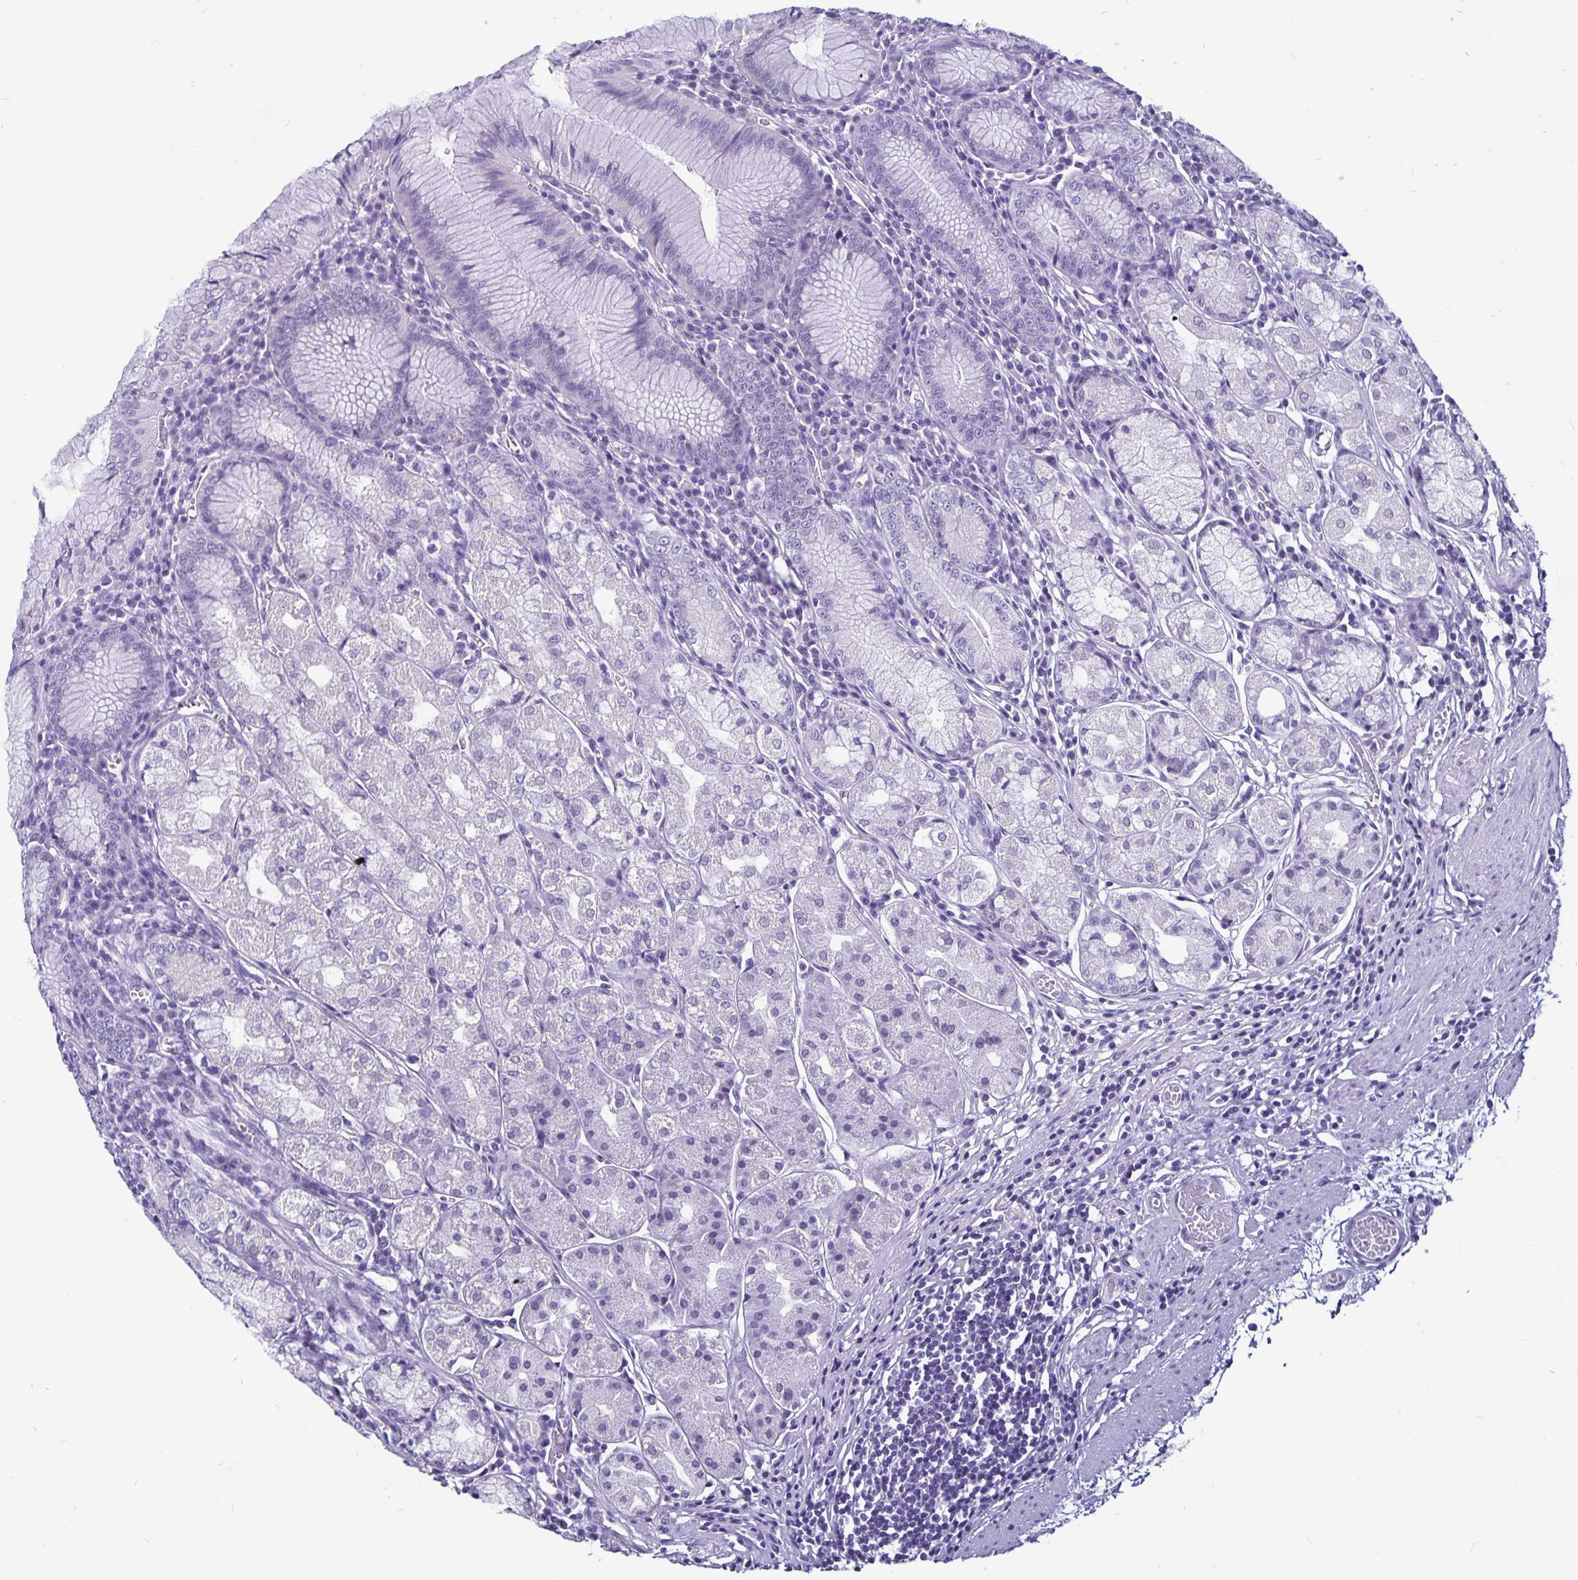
{"staining": {"intensity": "negative", "quantity": "none", "location": "none"}, "tissue": "stomach", "cell_type": "Glandular cells", "image_type": "normal", "snomed": [{"axis": "morphology", "description": "Normal tissue, NOS"}, {"axis": "topography", "description": "Stomach"}], "caption": "DAB (3,3'-diaminobenzidine) immunohistochemical staining of normal human stomach exhibits no significant positivity in glandular cells. (DAB (3,3'-diaminobenzidine) immunohistochemistry (IHC) visualized using brightfield microscopy, high magnification).", "gene": "ODF3B", "patient": {"sex": "male", "age": 55}}